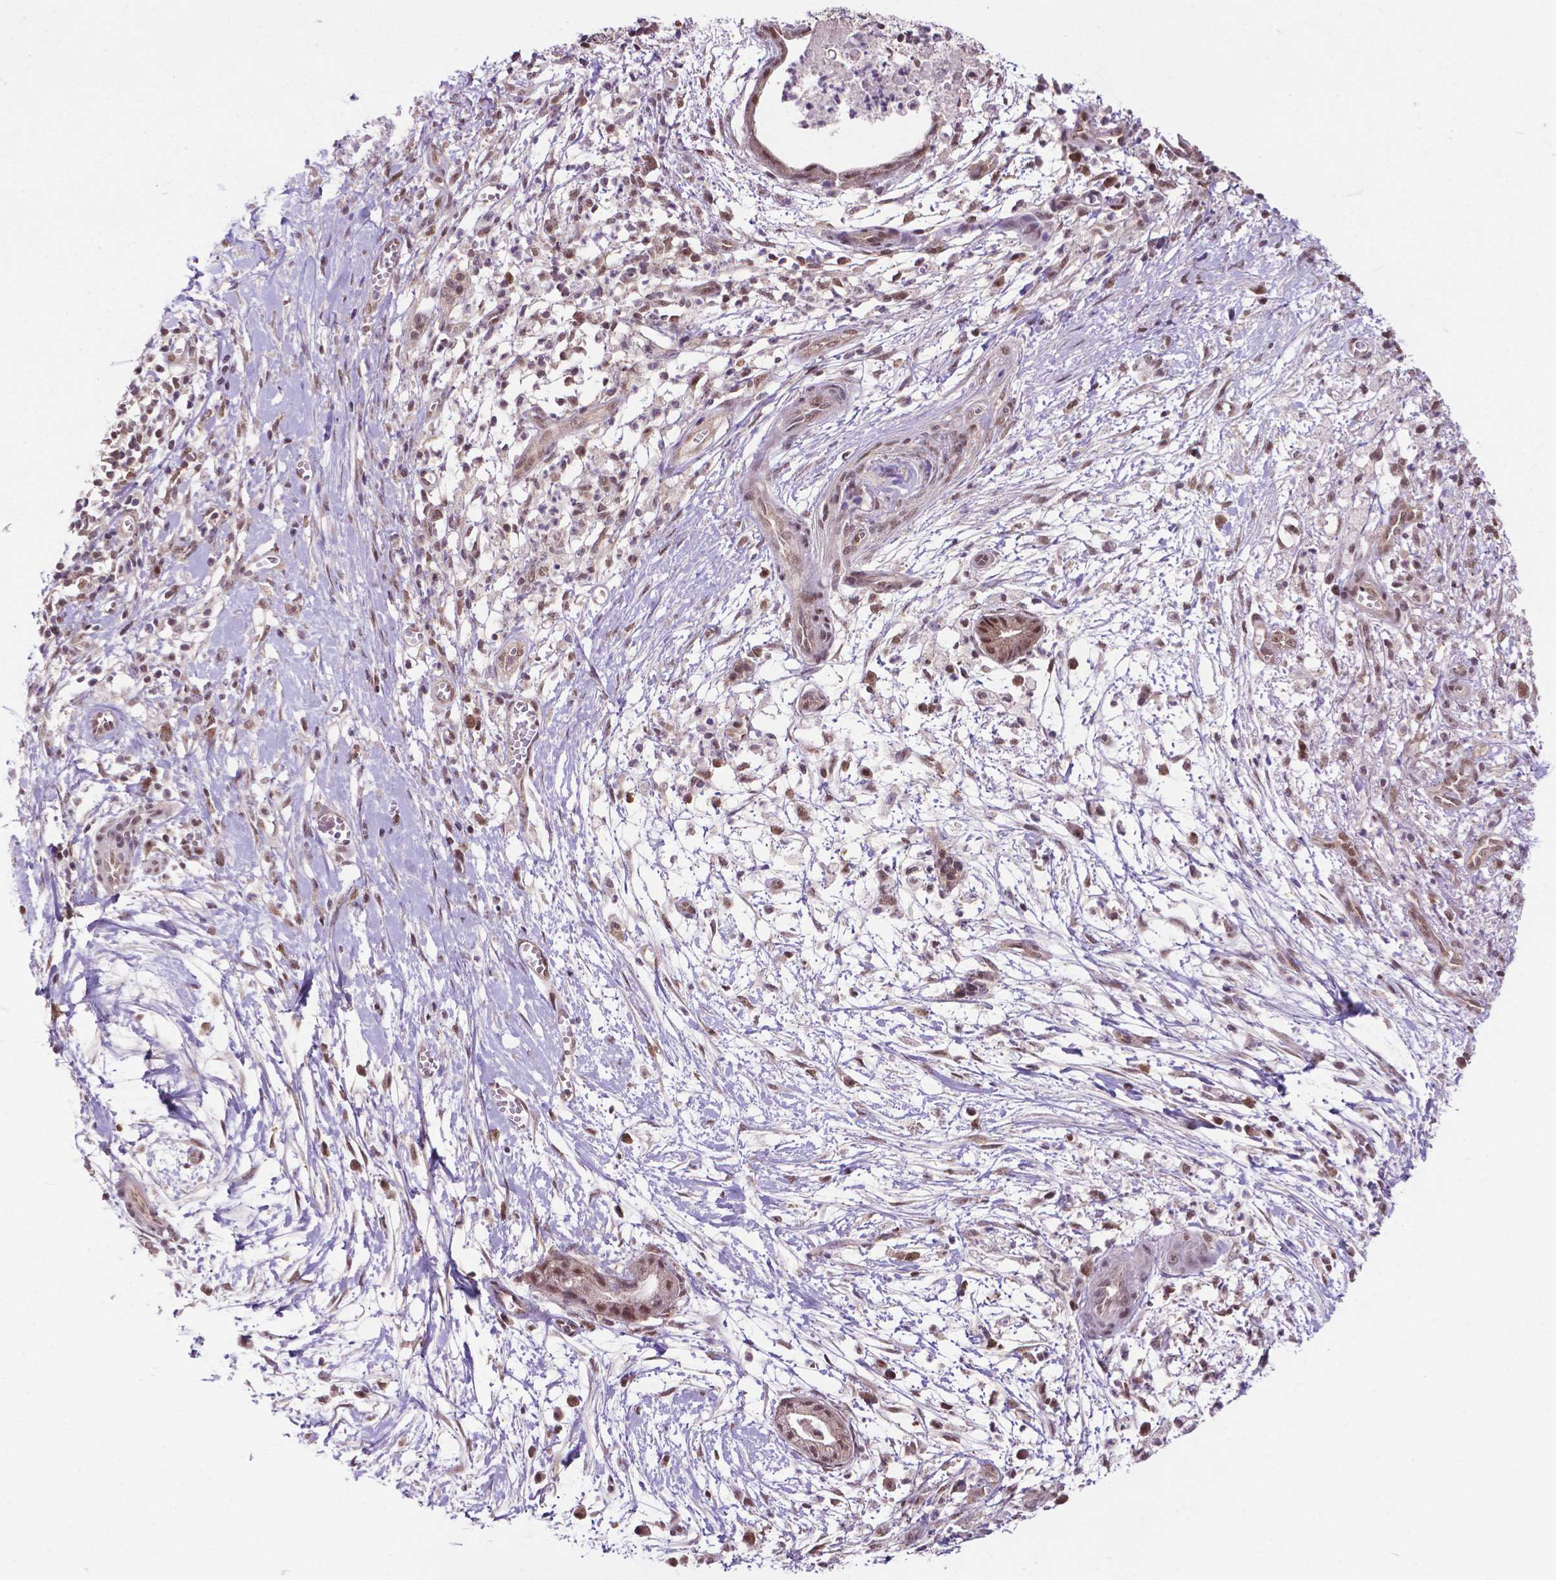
{"staining": {"intensity": "moderate", "quantity": ">75%", "location": "nuclear"}, "tissue": "pancreatic cancer", "cell_type": "Tumor cells", "image_type": "cancer", "snomed": [{"axis": "morphology", "description": "Normal tissue, NOS"}, {"axis": "morphology", "description": "Adenocarcinoma, NOS"}, {"axis": "topography", "description": "Lymph node"}, {"axis": "topography", "description": "Pancreas"}], "caption": "Immunohistochemical staining of pancreatic adenocarcinoma demonstrates medium levels of moderate nuclear positivity in approximately >75% of tumor cells.", "gene": "FAF1", "patient": {"sex": "female", "age": 58}}